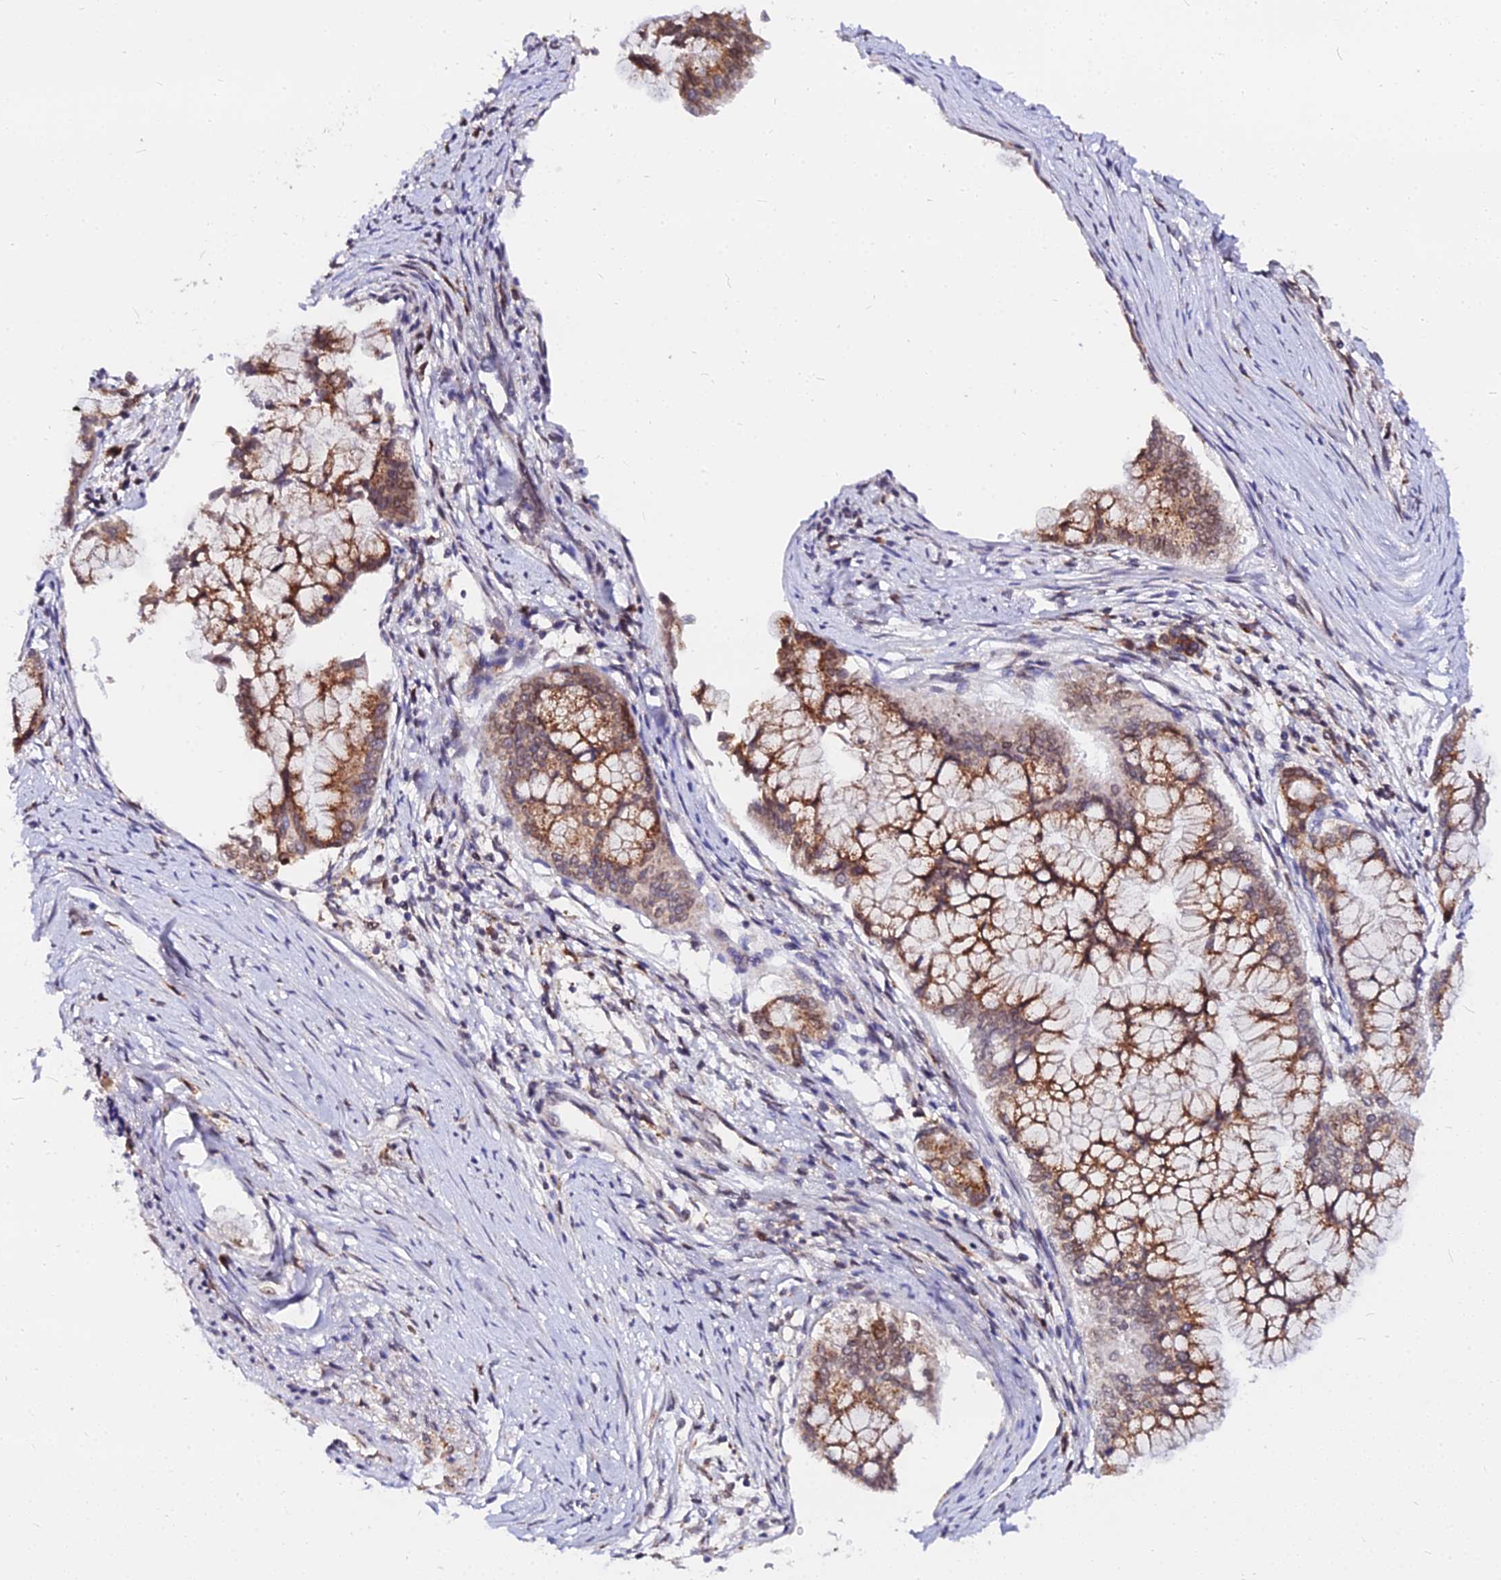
{"staining": {"intensity": "moderate", "quantity": ">75%", "location": "cytoplasmic/membranous,nuclear"}, "tissue": "pancreatic cancer", "cell_type": "Tumor cells", "image_type": "cancer", "snomed": [{"axis": "morphology", "description": "Adenocarcinoma, NOS"}, {"axis": "topography", "description": "Pancreas"}], "caption": "This is an image of IHC staining of adenocarcinoma (pancreatic), which shows moderate expression in the cytoplasmic/membranous and nuclear of tumor cells.", "gene": "RNF121", "patient": {"sex": "male", "age": 46}}